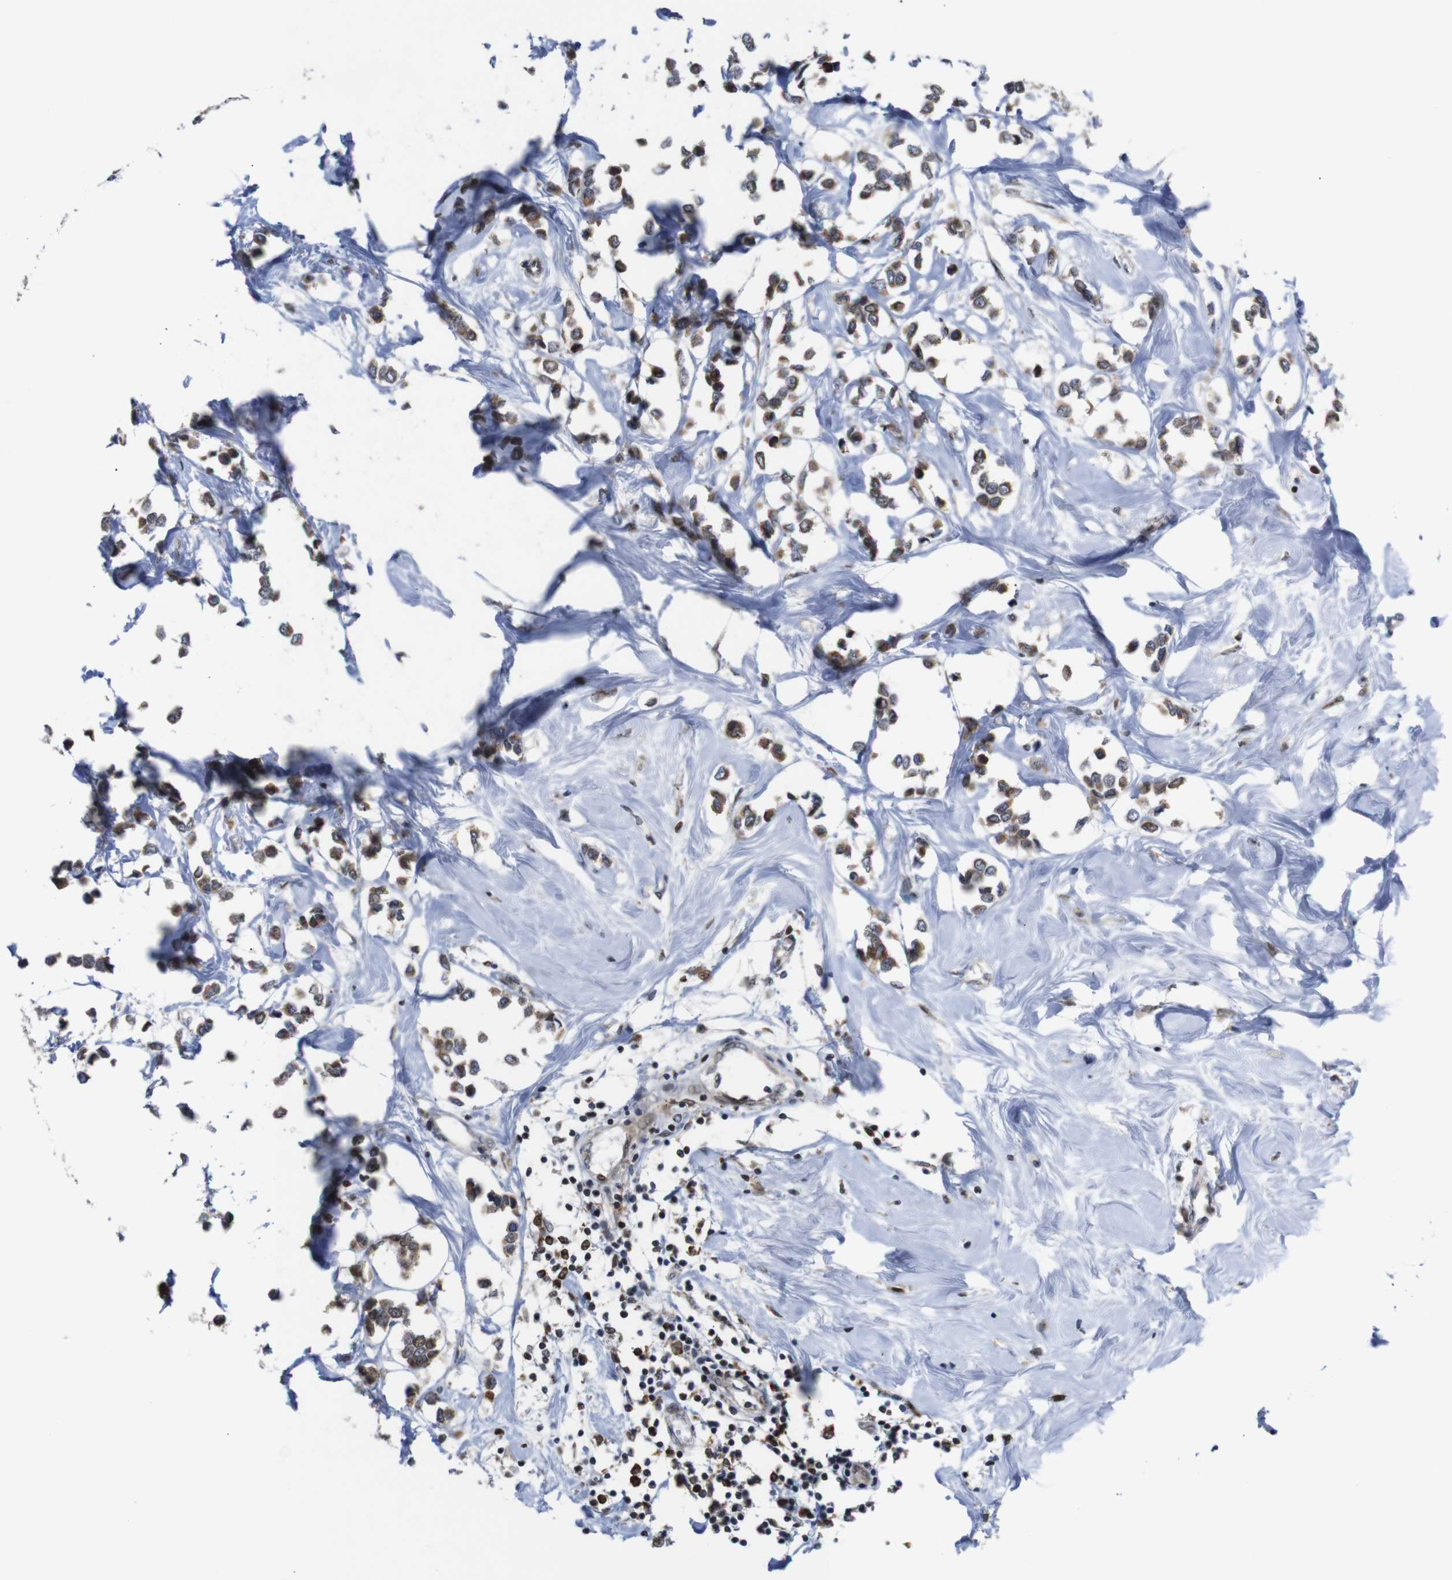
{"staining": {"intensity": "moderate", "quantity": ">75%", "location": "cytoplasmic/membranous"}, "tissue": "breast cancer", "cell_type": "Tumor cells", "image_type": "cancer", "snomed": [{"axis": "morphology", "description": "Lobular carcinoma"}, {"axis": "topography", "description": "Breast"}], "caption": "Tumor cells show moderate cytoplasmic/membranous expression in approximately >75% of cells in lobular carcinoma (breast).", "gene": "PTPN1", "patient": {"sex": "female", "age": 51}}